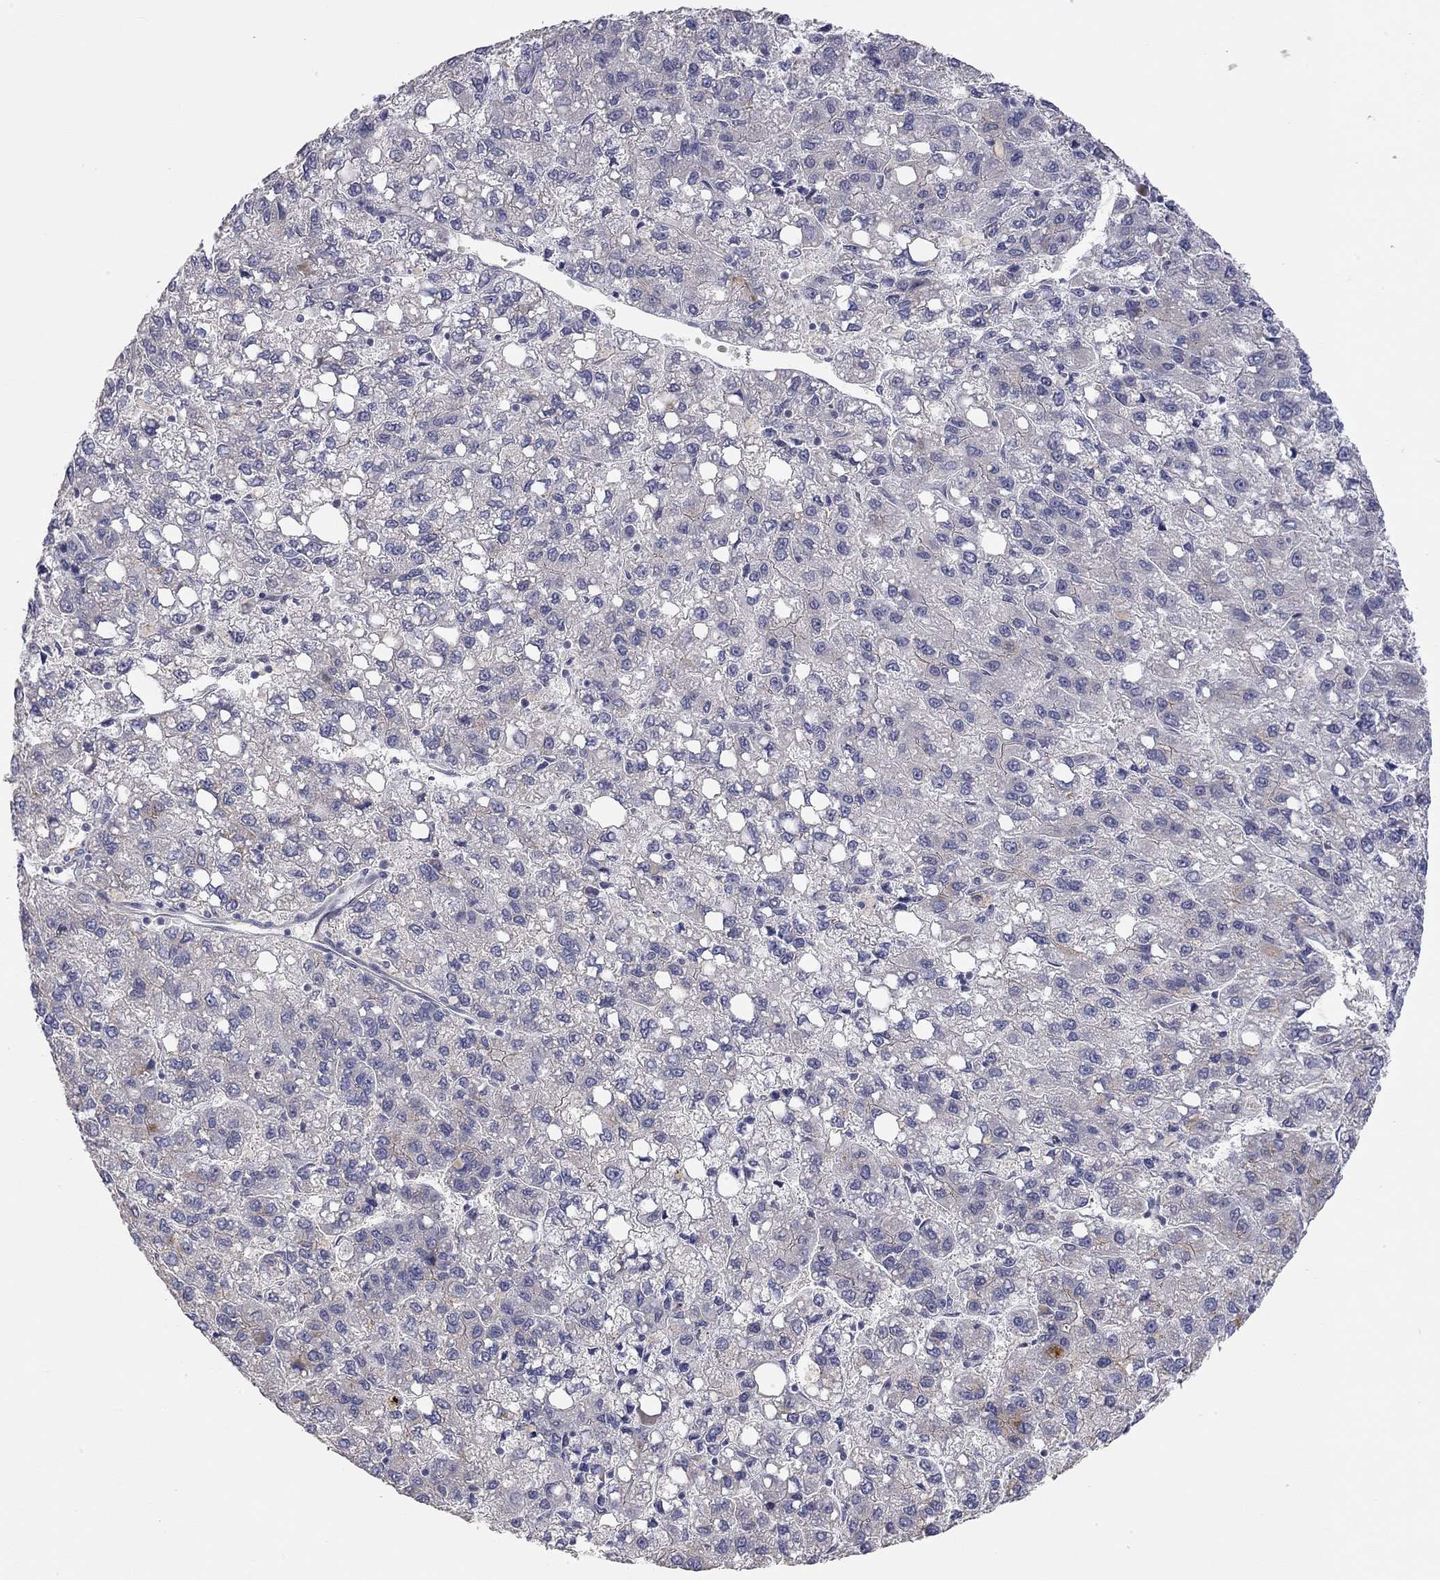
{"staining": {"intensity": "negative", "quantity": "none", "location": "none"}, "tissue": "liver cancer", "cell_type": "Tumor cells", "image_type": "cancer", "snomed": [{"axis": "morphology", "description": "Carcinoma, Hepatocellular, NOS"}, {"axis": "topography", "description": "Liver"}], "caption": "High magnification brightfield microscopy of liver cancer (hepatocellular carcinoma) stained with DAB (3,3'-diaminobenzidine) (brown) and counterstained with hematoxylin (blue): tumor cells show no significant positivity. (Stains: DAB immunohistochemistry with hematoxylin counter stain, Microscopy: brightfield microscopy at high magnification).", "gene": "PAPSS2", "patient": {"sex": "female", "age": 82}}